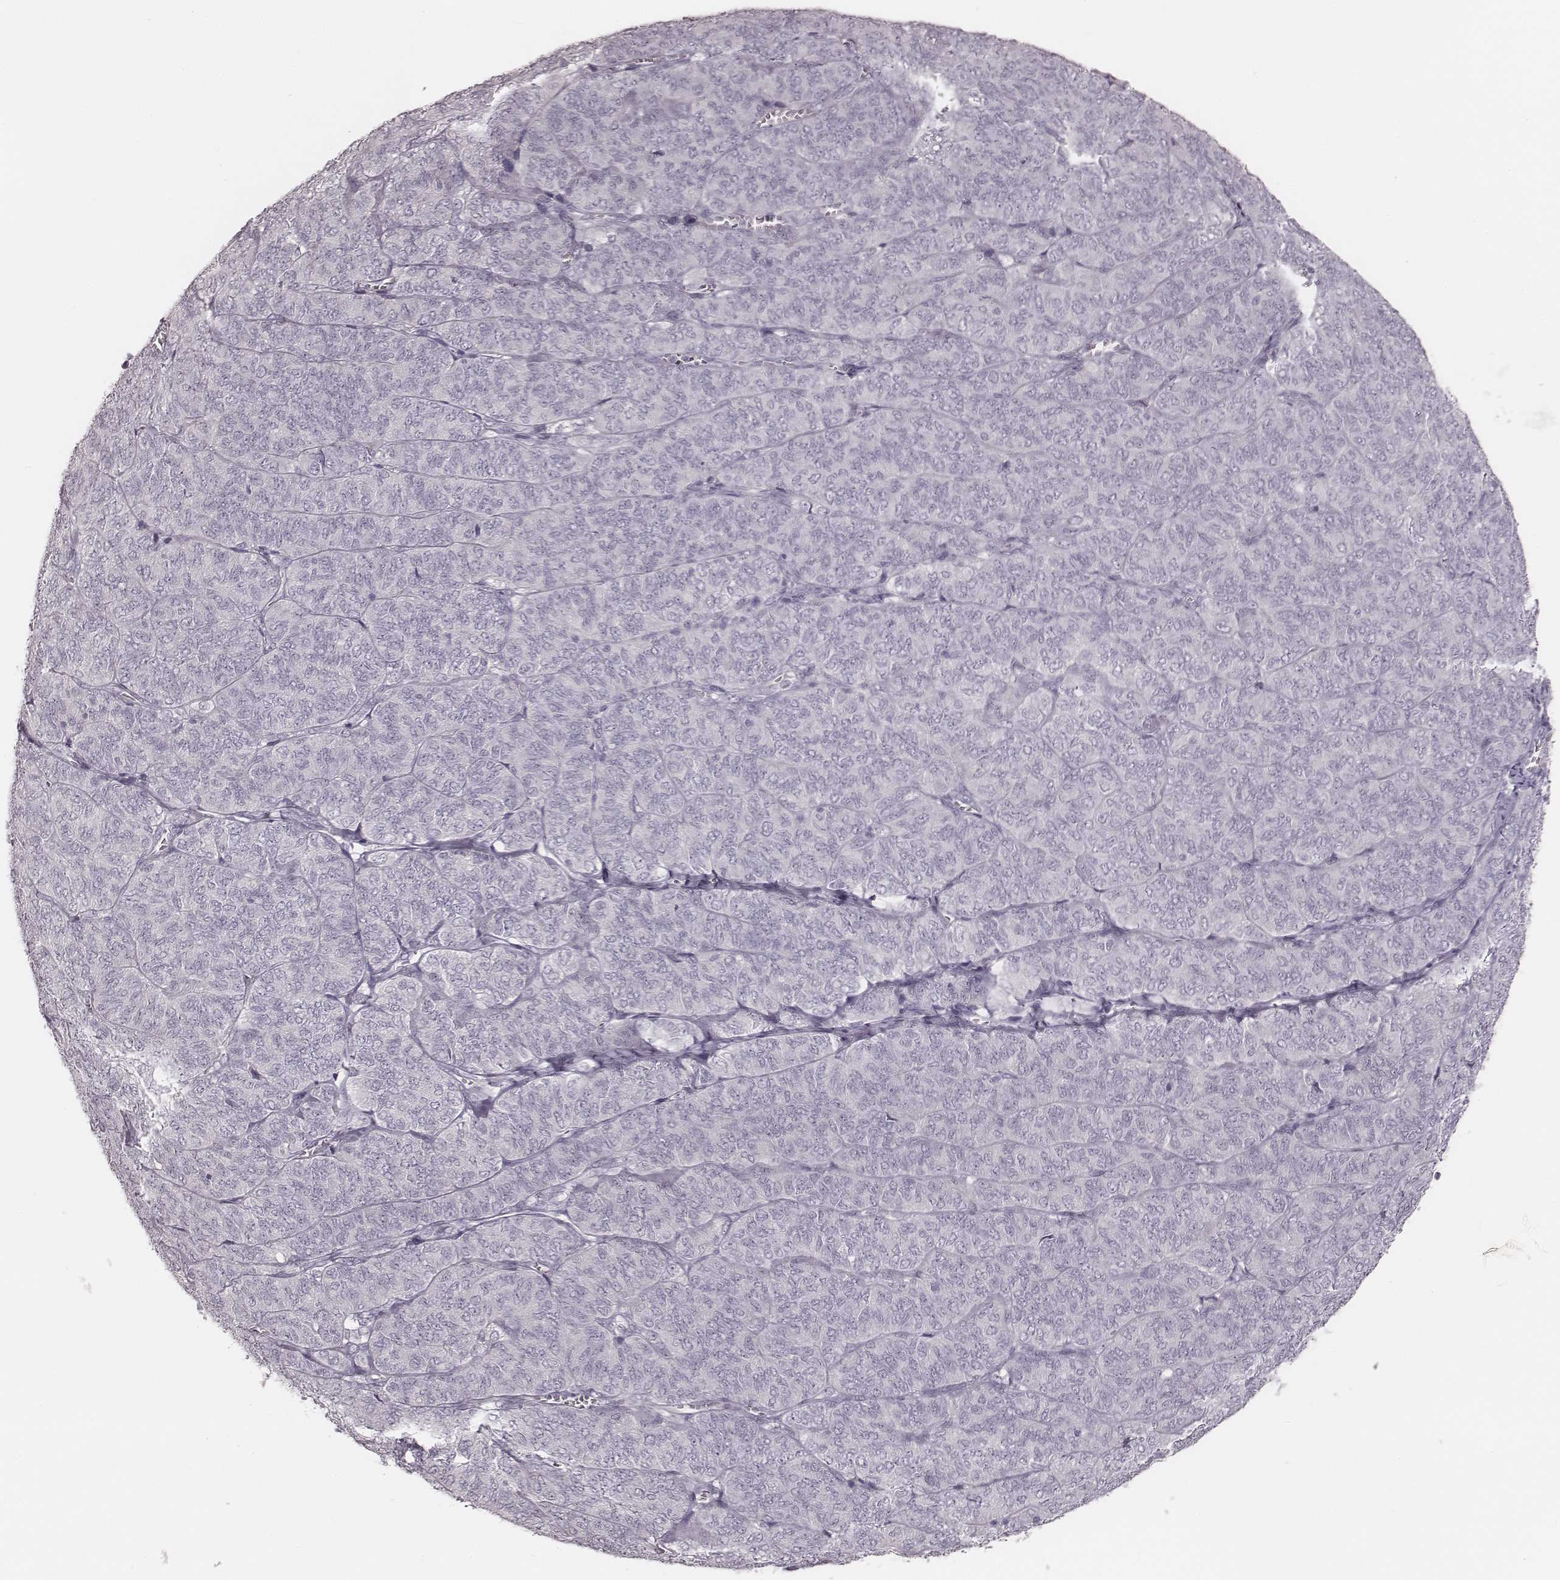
{"staining": {"intensity": "negative", "quantity": "none", "location": "none"}, "tissue": "ovarian cancer", "cell_type": "Tumor cells", "image_type": "cancer", "snomed": [{"axis": "morphology", "description": "Carcinoma, endometroid"}, {"axis": "topography", "description": "Ovary"}], "caption": "Ovarian endometroid carcinoma was stained to show a protein in brown. There is no significant expression in tumor cells. (Stains: DAB immunohistochemistry with hematoxylin counter stain, Microscopy: brightfield microscopy at high magnification).", "gene": "KRT82", "patient": {"sex": "female", "age": 80}}